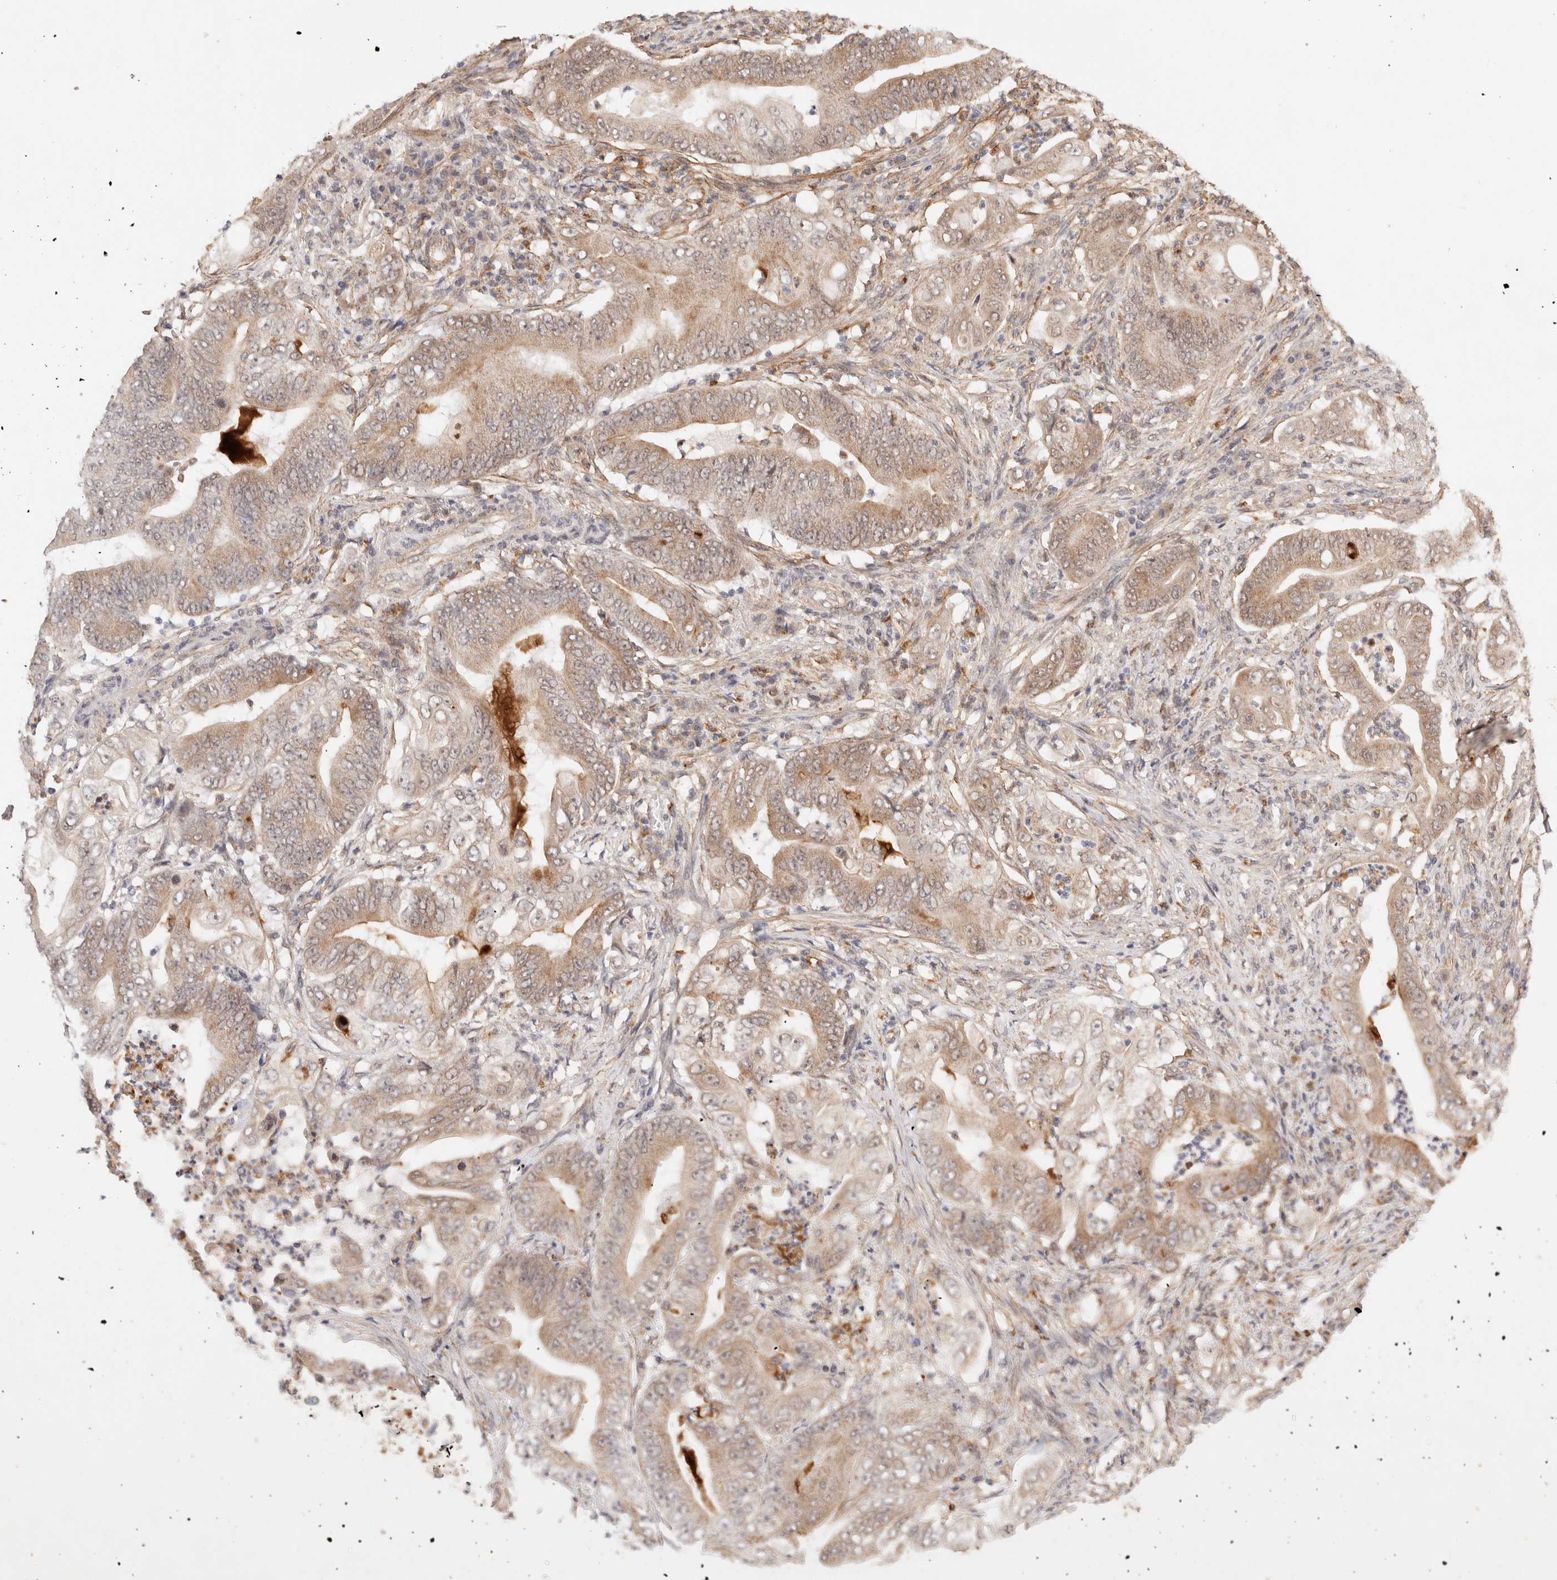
{"staining": {"intensity": "weak", "quantity": ">75%", "location": "cytoplasmic/membranous,nuclear"}, "tissue": "stomach cancer", "cell_type": "Tumor cells", "image_type": "cancer", "snomed": [{"axis": "morphology", "description": "Adenocarcinoma, NOS"}, {"axis": "topography", "description": "Stomach"}], "caption": "Immunohistochemical staining of stomach cancer shows low levels of weak cytoplasmic/membranous and nuclear protein staining in about >75% of tumor cells. (IHC, brightfield microscopy, high magnification).", "gene": "BRPF3", "patient": {"sex": "female", "age": 73}}